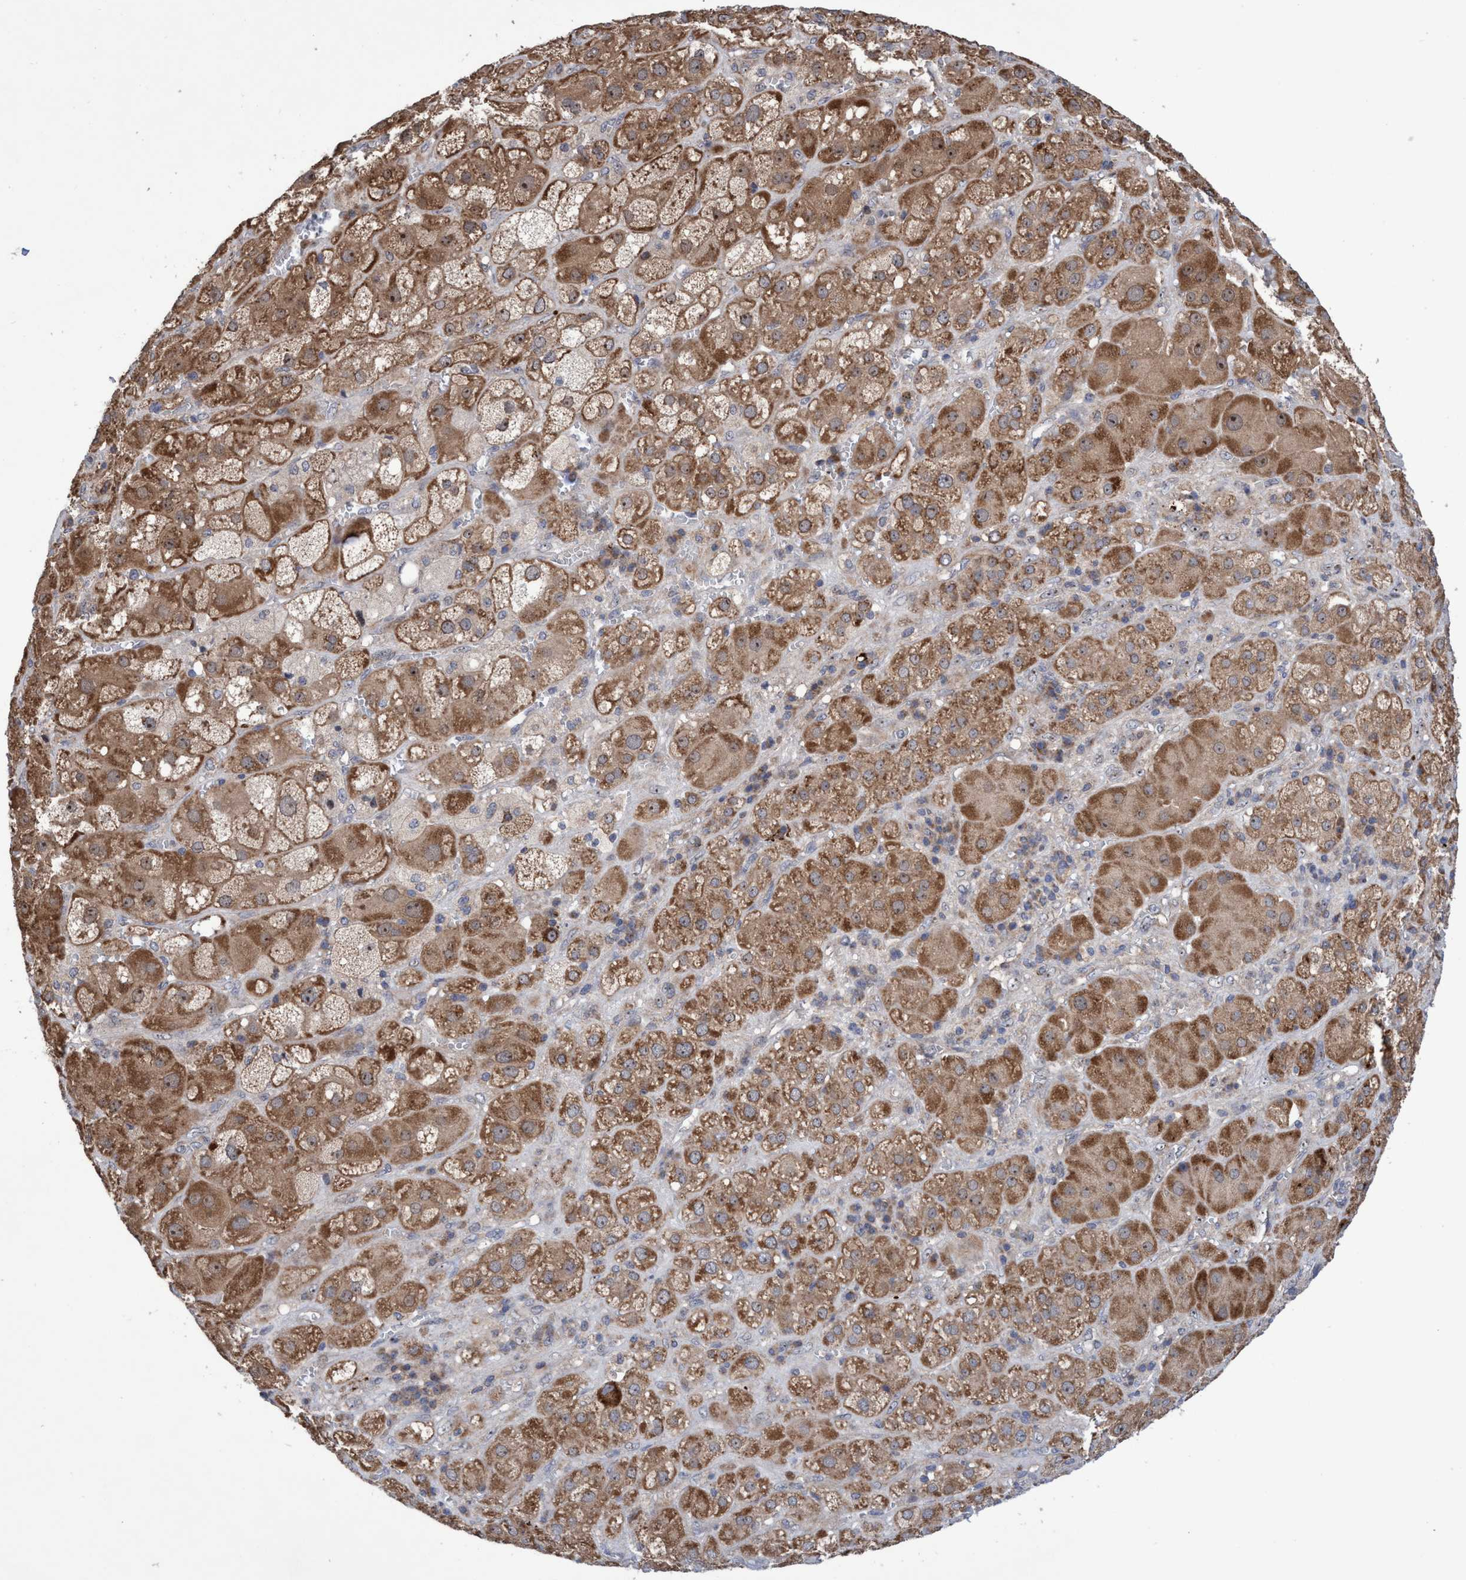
{"staining": {"intensity": "strong", "quantity": ">75%", "location": "cytoplasmic/membranous,nuclear"}, "tissue": "adrenal gland", "cell_type": "Glandular cells", "image_type": "normal", "snomed": [{"axis": "morphology", "description": "Normal tissue, NOS"}, {"axis": "topography", "description": "Adrenal gland"}], "caption": "Protein staining displays strong cytoplasmic/membranous,nuclear positivity in about >75% of glandular cells in benign adrenal gland. (DAB IHC, brown staining for protein, blue staining for nuclei).", "gene": "P2RY14", "patient": {"sex": "female", "age": 47}}